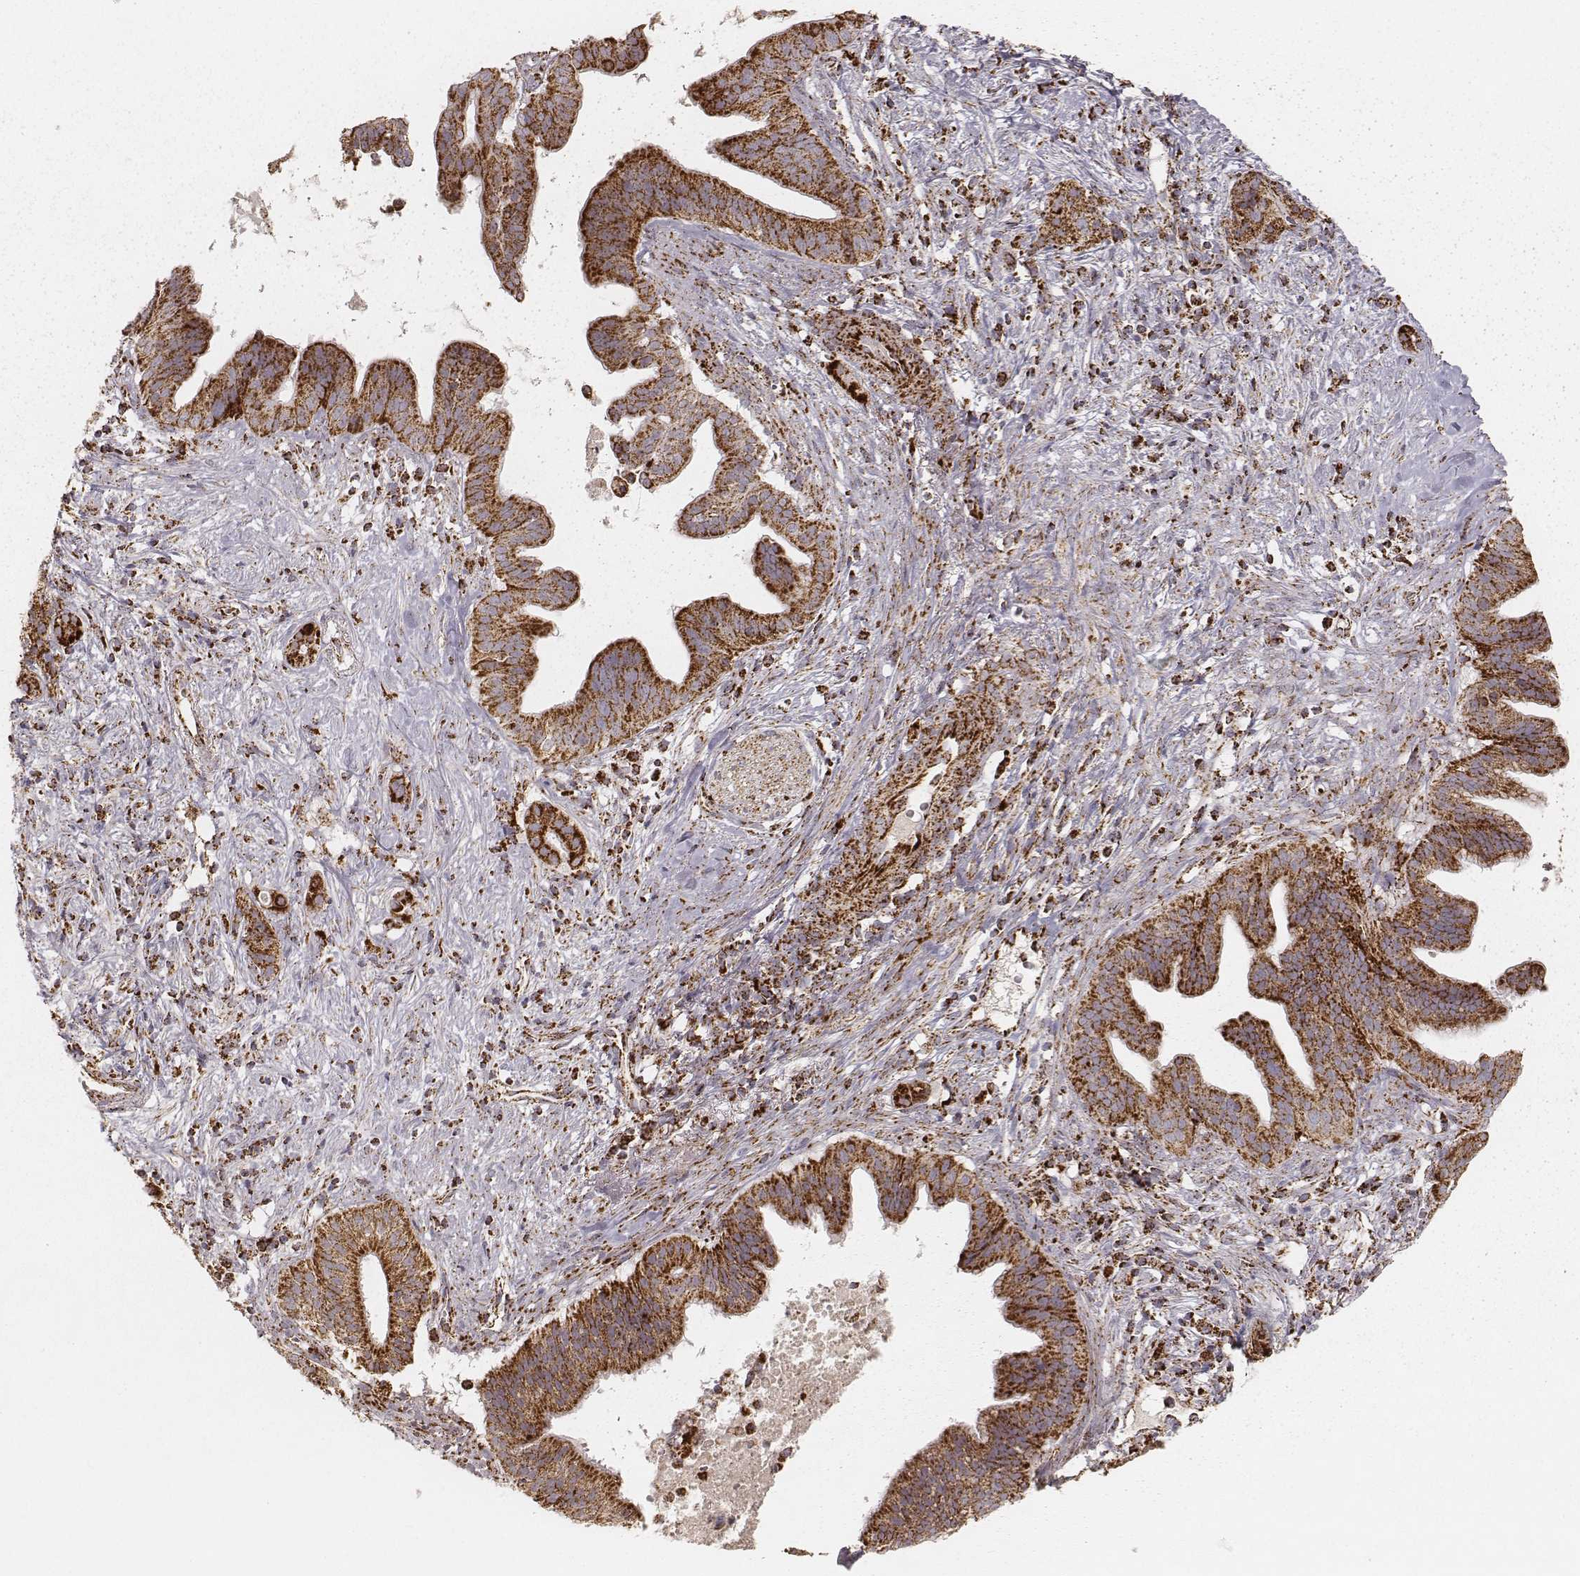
{"staining": {"intensity": "strong", "quantity": ">75%", "location": "cytoplasmic/membranous"}, "tissue": "pancreatic cancer", "cell_type": "Tumor cells", "image_type": "cancer", "snomed": [{"axis": "morphology", "description": "Adenocarcinoma, NOS"}, {"axis": "topography", "description": "Pancreas"}], "caption": "DAB immunohistochemical staining of human adenocarcinoma (pancreatic) reveals strong cytoplasmic/membranous protein positivity in approximately >75% of tumor cells.", "gene": "CS", "patient": {"sex": "male", "age": 61}}